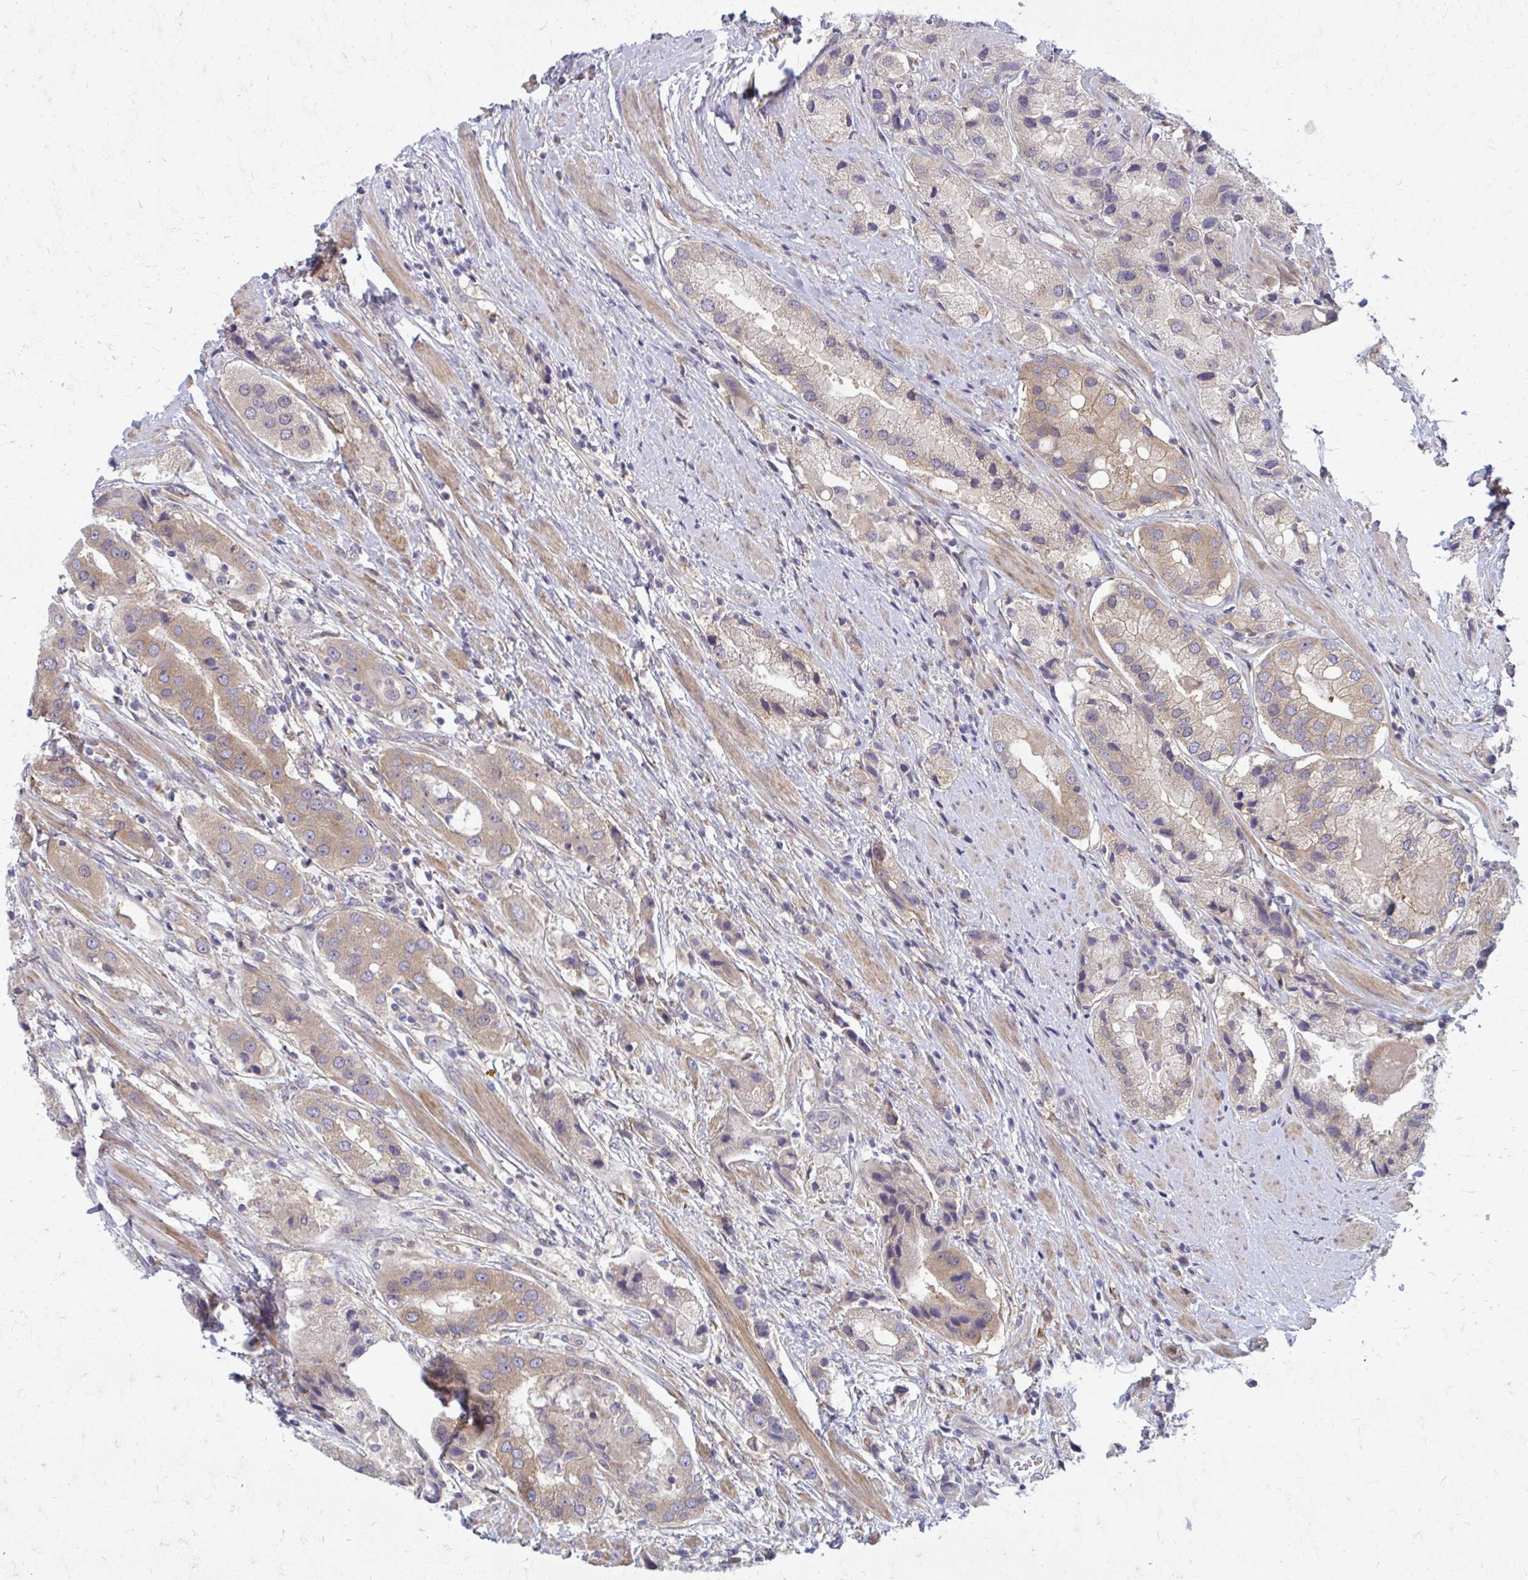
{"staining": {"intensity": "weak", "quantity": "25%-75%", "location": "cytoplasmic/membranous"}, "tissue": "prostate cancer", "cell_type": "Tumor cells", "image_type": "cancer", "snomed": [{"axis": "morphology", "description": "Adenocarcinoma, Low grade"}, {"axis": "topography", "description": "Prostate"}], "caption": "DAB (3,3'-diaminobenzidine) immunohistochemical staining of human prostate cancer reveals weak cytoplasmic/membranous protein expression in approximately 25%-75% of tumor cells.", "gene": "CEMP1", "patient": {"sex": "male", "age": 69}}